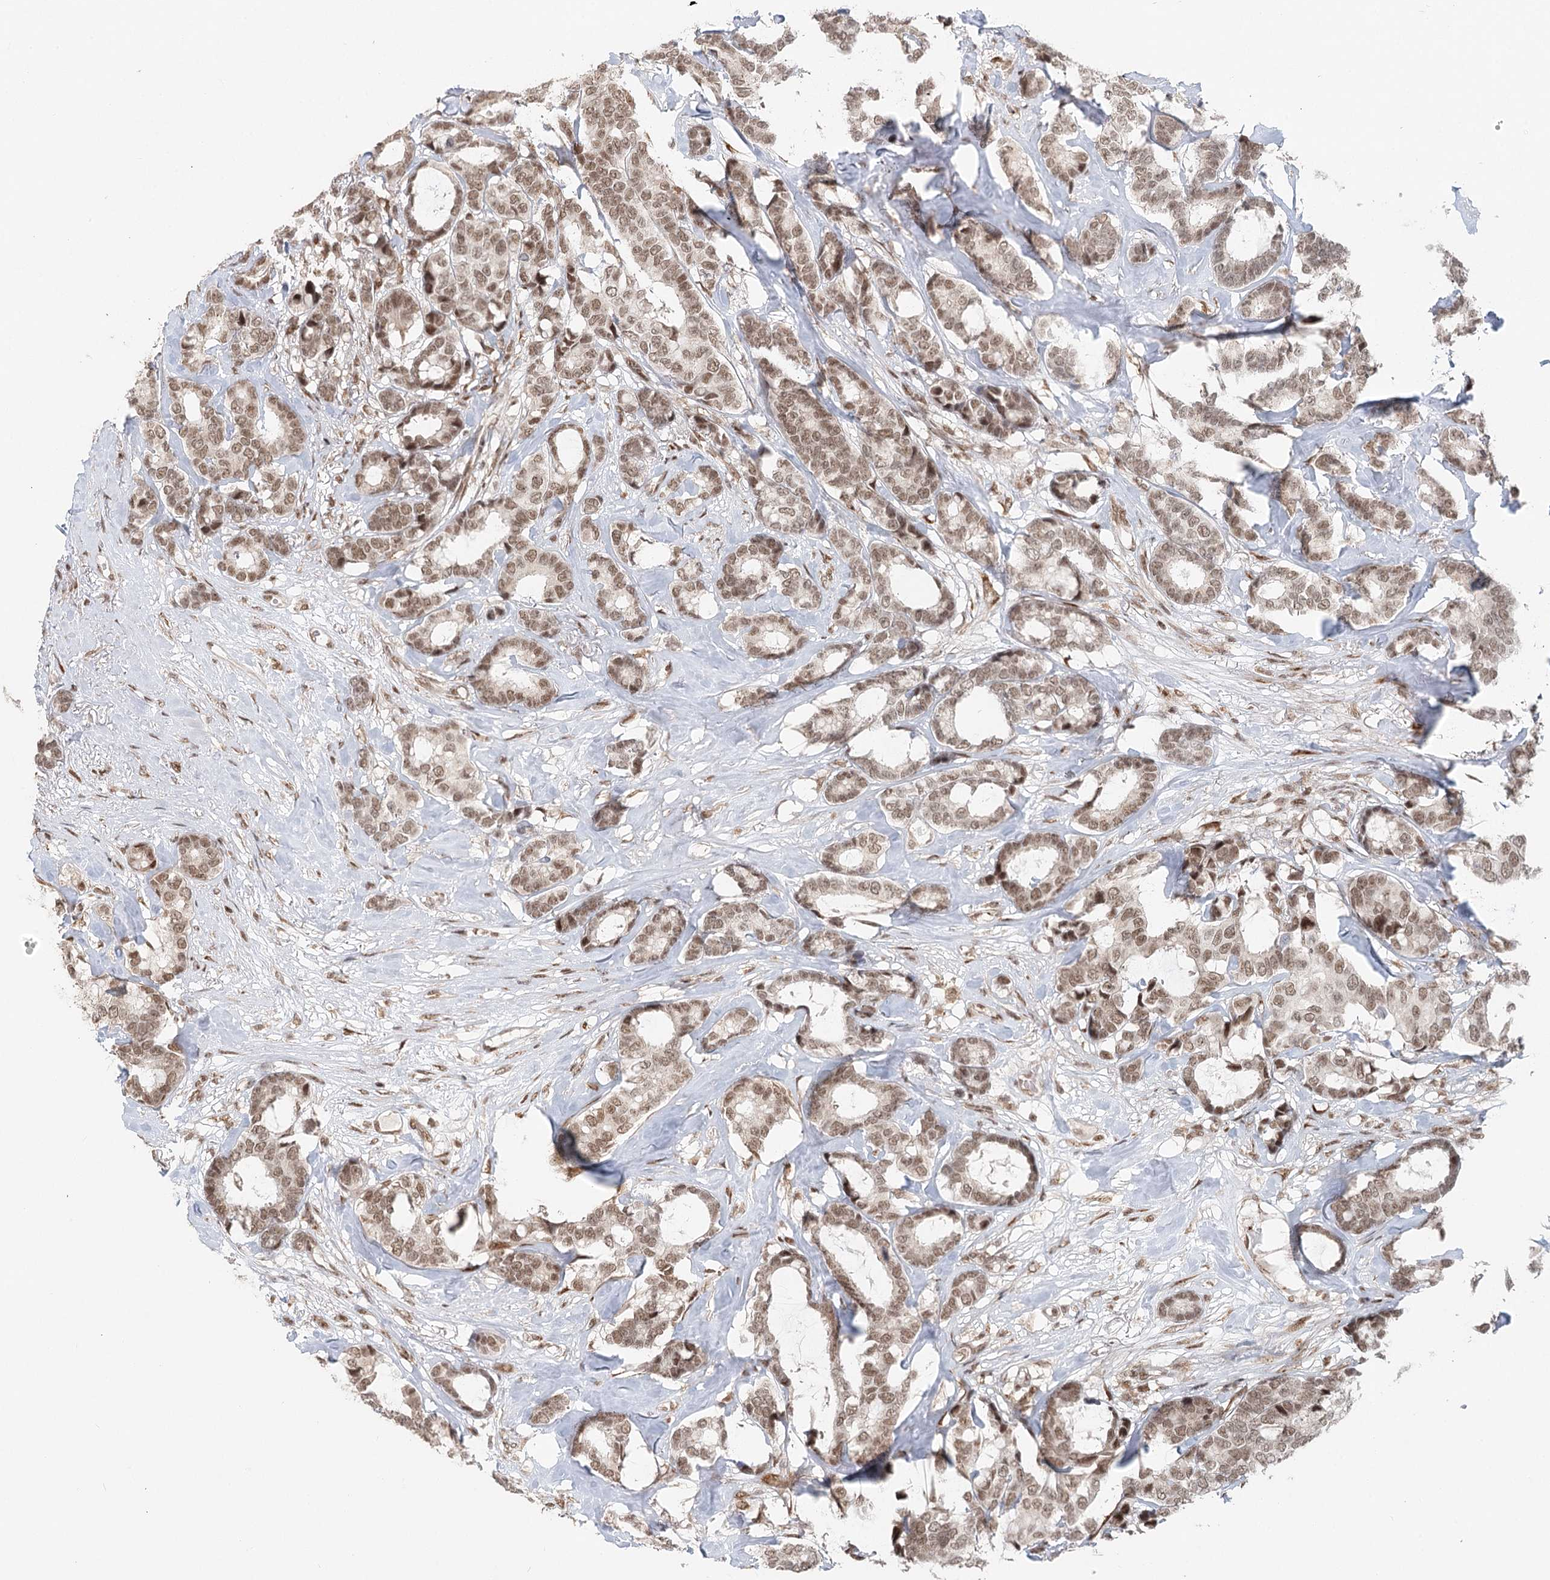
{"staining": {"intensity": "moderate", "quantity": ">75%", "location": "nuclear"}, "tissue": "breast cancer", "cell_type": "Tumor cells", "image_type": "cancer", "snomed": [{"axis": "morphology", "description": "Duct carcinoma"}, {"axis": "topography", "description": "Breast"}], "caption": "This is a photomicrograph of immunohistochemistry (IHC) staining of breast cancer, which shows moderate staining in the nuclear of tumor cells.", "gene": "BNIP5", "patient": {"sex": "female", "age": 87}}